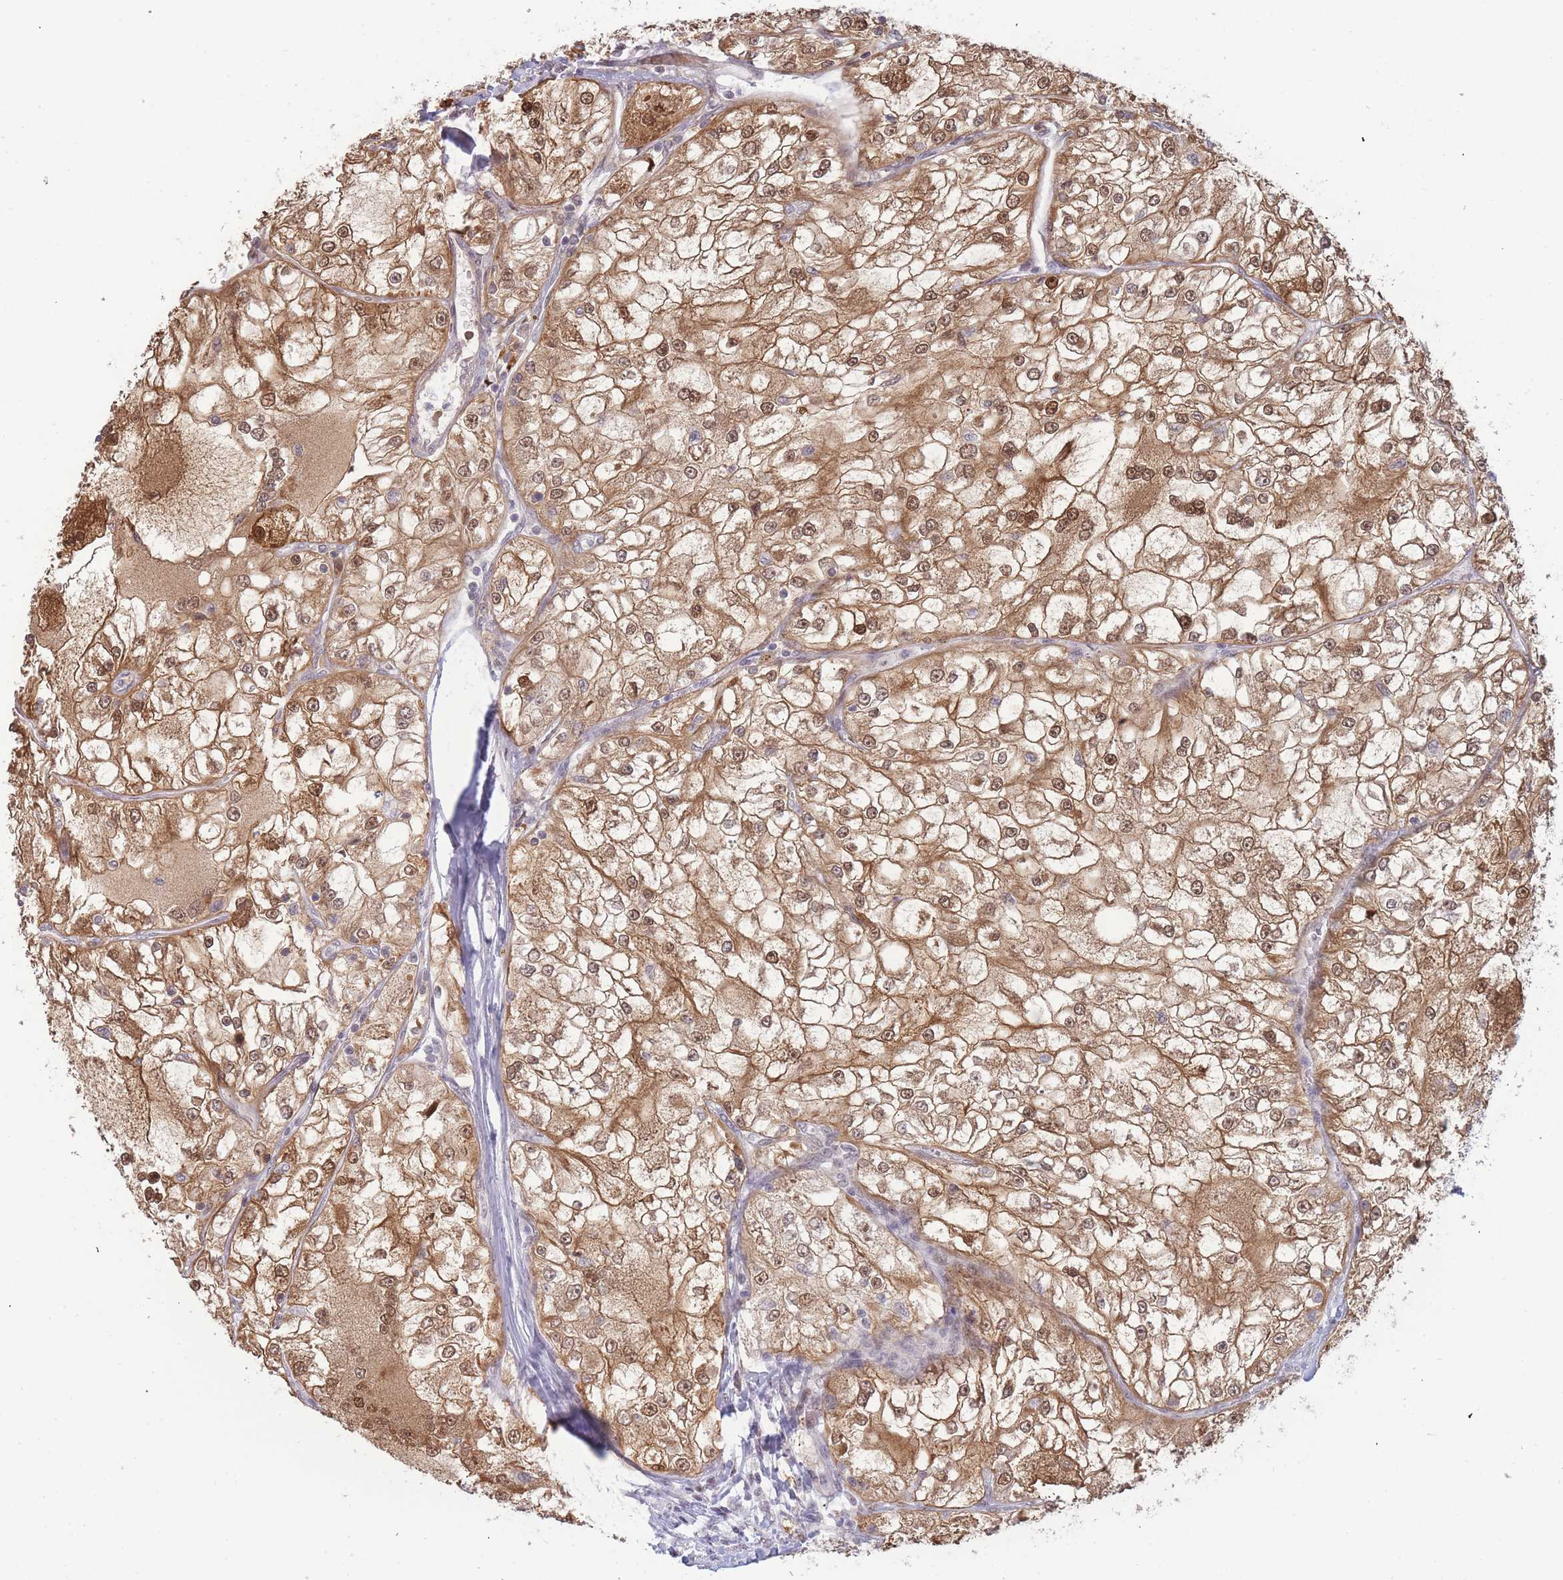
{"staining": {"intensity": "moderate", "quantity": ">75%", "location": "cytoplasmic/membranous,nuclear"}, "tissue": "renal cancer", "cell_type": "Tumor cells", "image_type": "cancer", "snomed": [{"axis": "morphology", "description": "Adenocarcinoma, NOS"}, {"axis": "topography", "description": "Kidney"}], "caption": "Protein staining shows moderate cytoplasmic/membranous and nuclear positivity in approximately >75% of tumor cells in renal adenocarcinoma.", "gene": "DEAF1", "patient": {"sex": "female", "age": 72}}